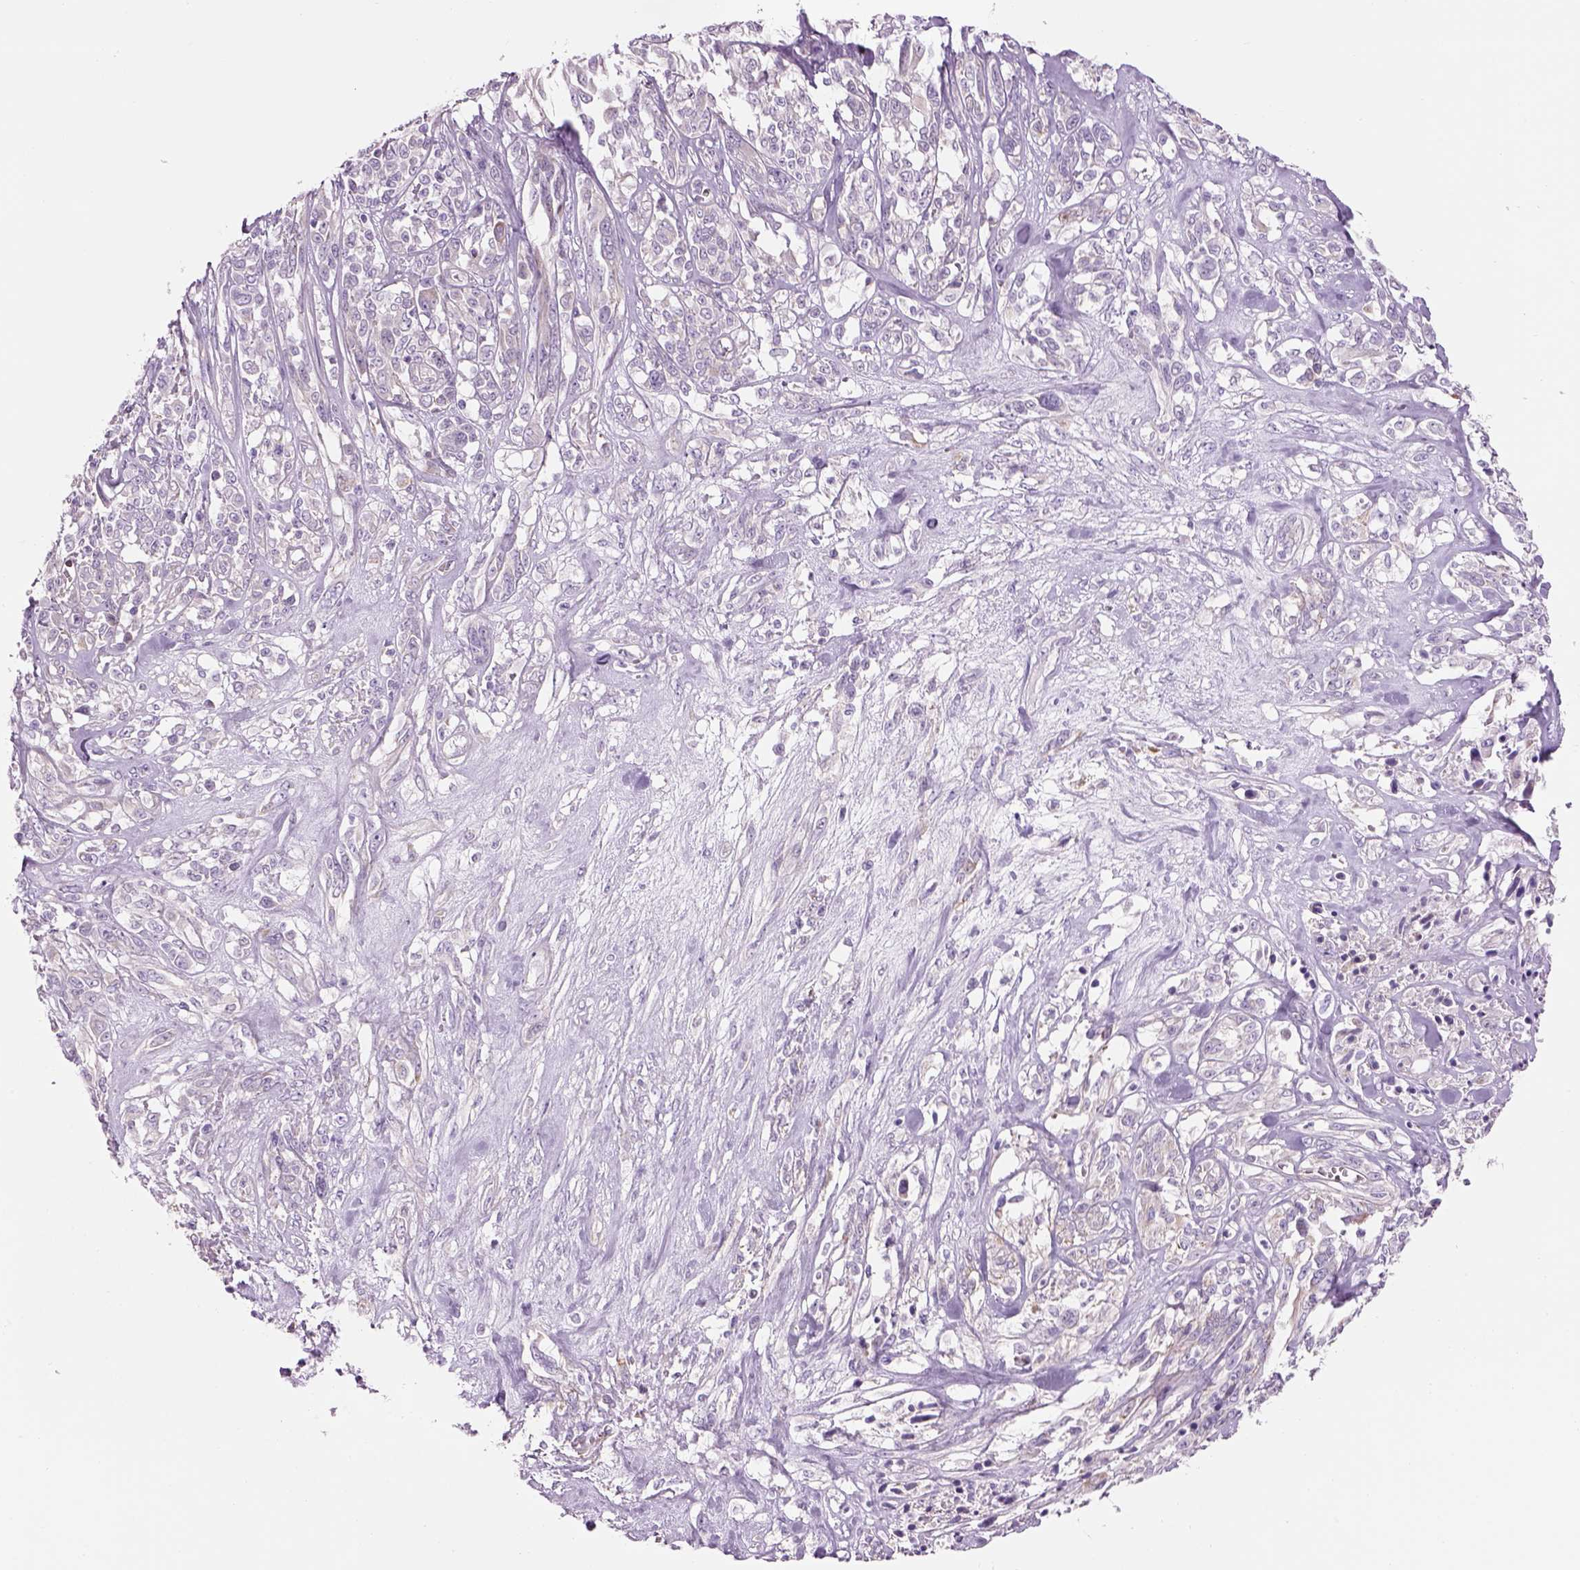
{"staining": {"intensity": "negative", "quantity": "none", "location": "none"}, "tissue": "melanoma", "cell_type": "Tumor cells", "image_type": "cancer", "snomed": [{"axis": "morphology", "description": "Malignant melanoma, NOS"}, {"axis": "topography", "description": "Skin"}], "caption": "Immunohistochemical staining of malignant melanoma shows no significant expression in tumor cells.", "gene": "IFT52", "patient": {"sex": "female", "age": 91}}